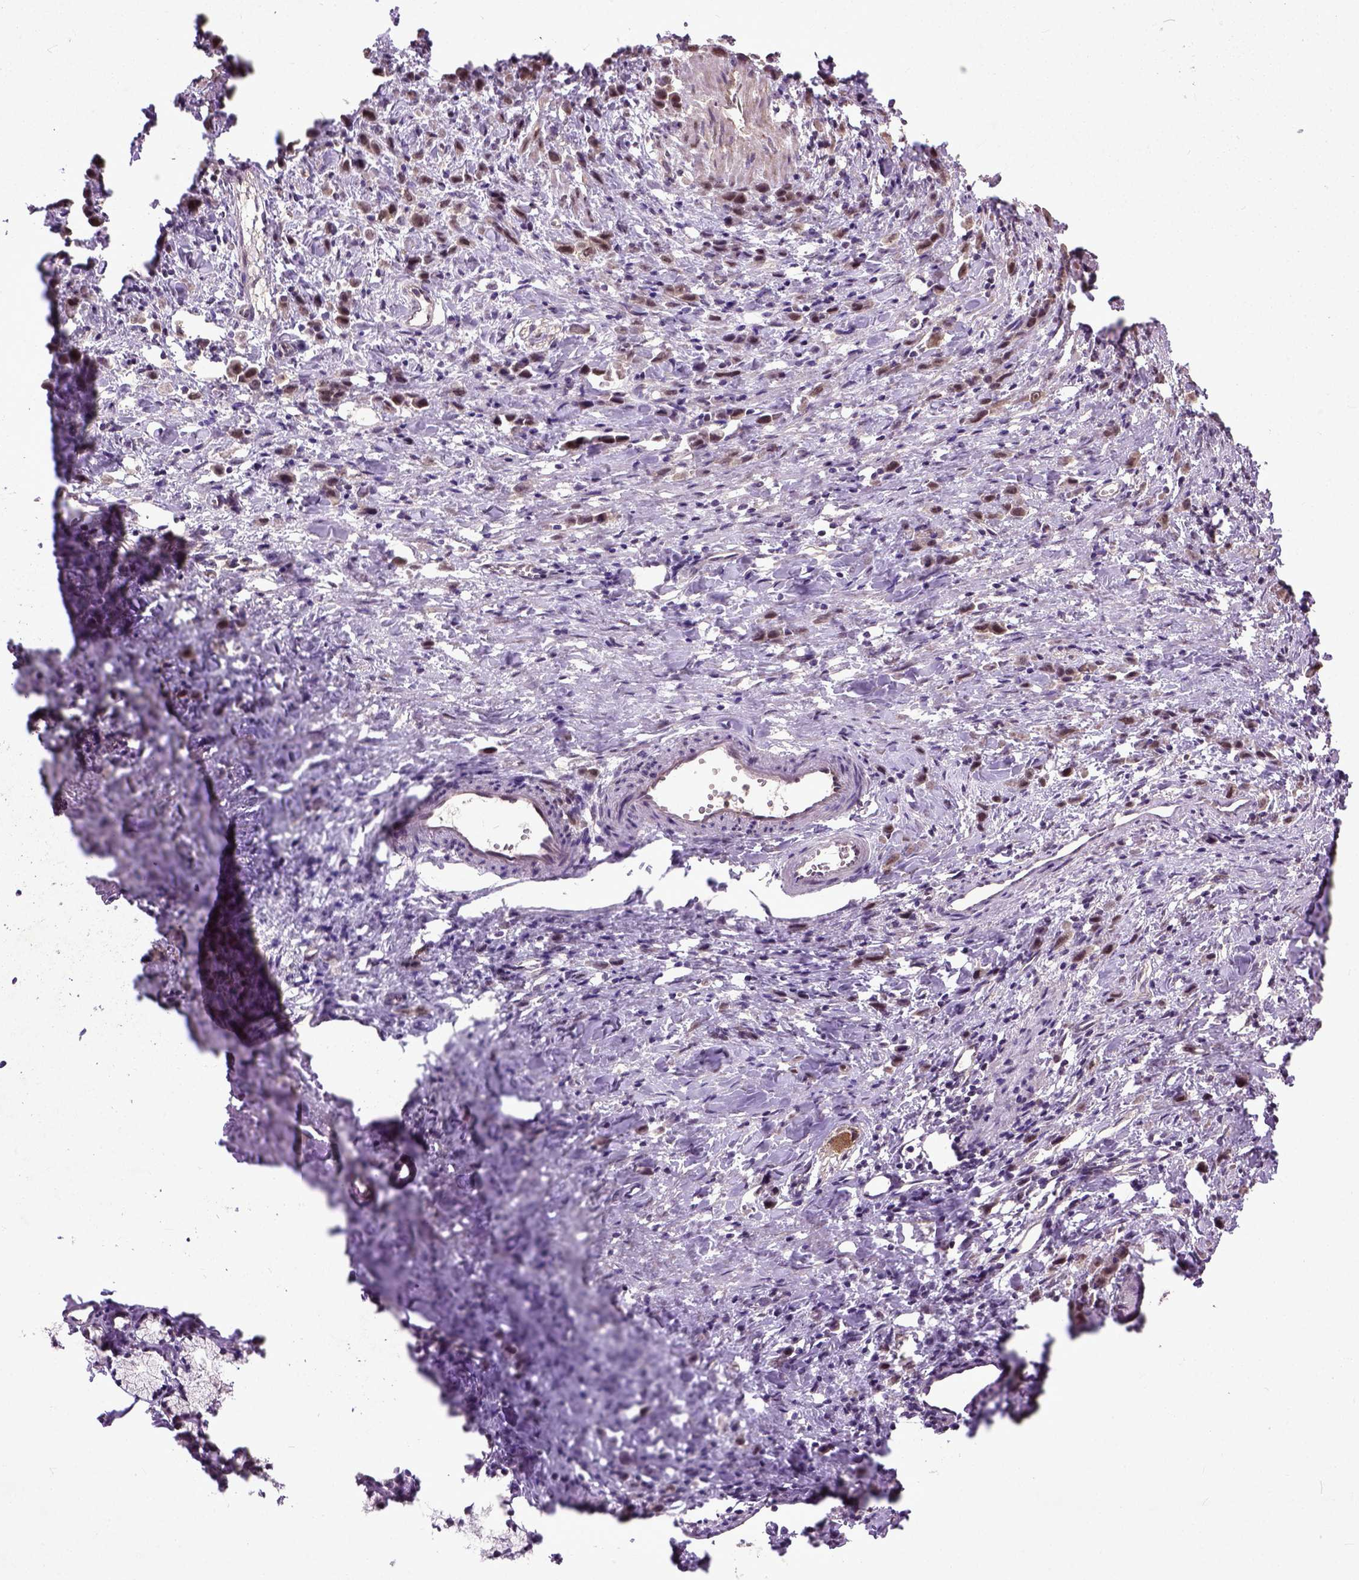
{"staining": {"intensity": "moderate", "quantity": ">75%", "location": "nuclear"}, "tissue": "stomach cancer", "cell_type": "Tumor cells", "image_type": "cancer", "snomed": [{"axis": "morphology", "description": "Adenocarcinoma, NOS"}, {"axis": "topography", "description": "Stomach"}], "caption": "DAB (3,3'-diaminobenzidine) immunohistochemical staining of stomach cancer (adenocarcinoma) demonstrates moderate nuclear protein positivity in about >75% of tumor cells. (IHC, brightfield microscopy, high magnification).", "gene": "UBA3", "patient": {"sex": "male", "age": 47}}